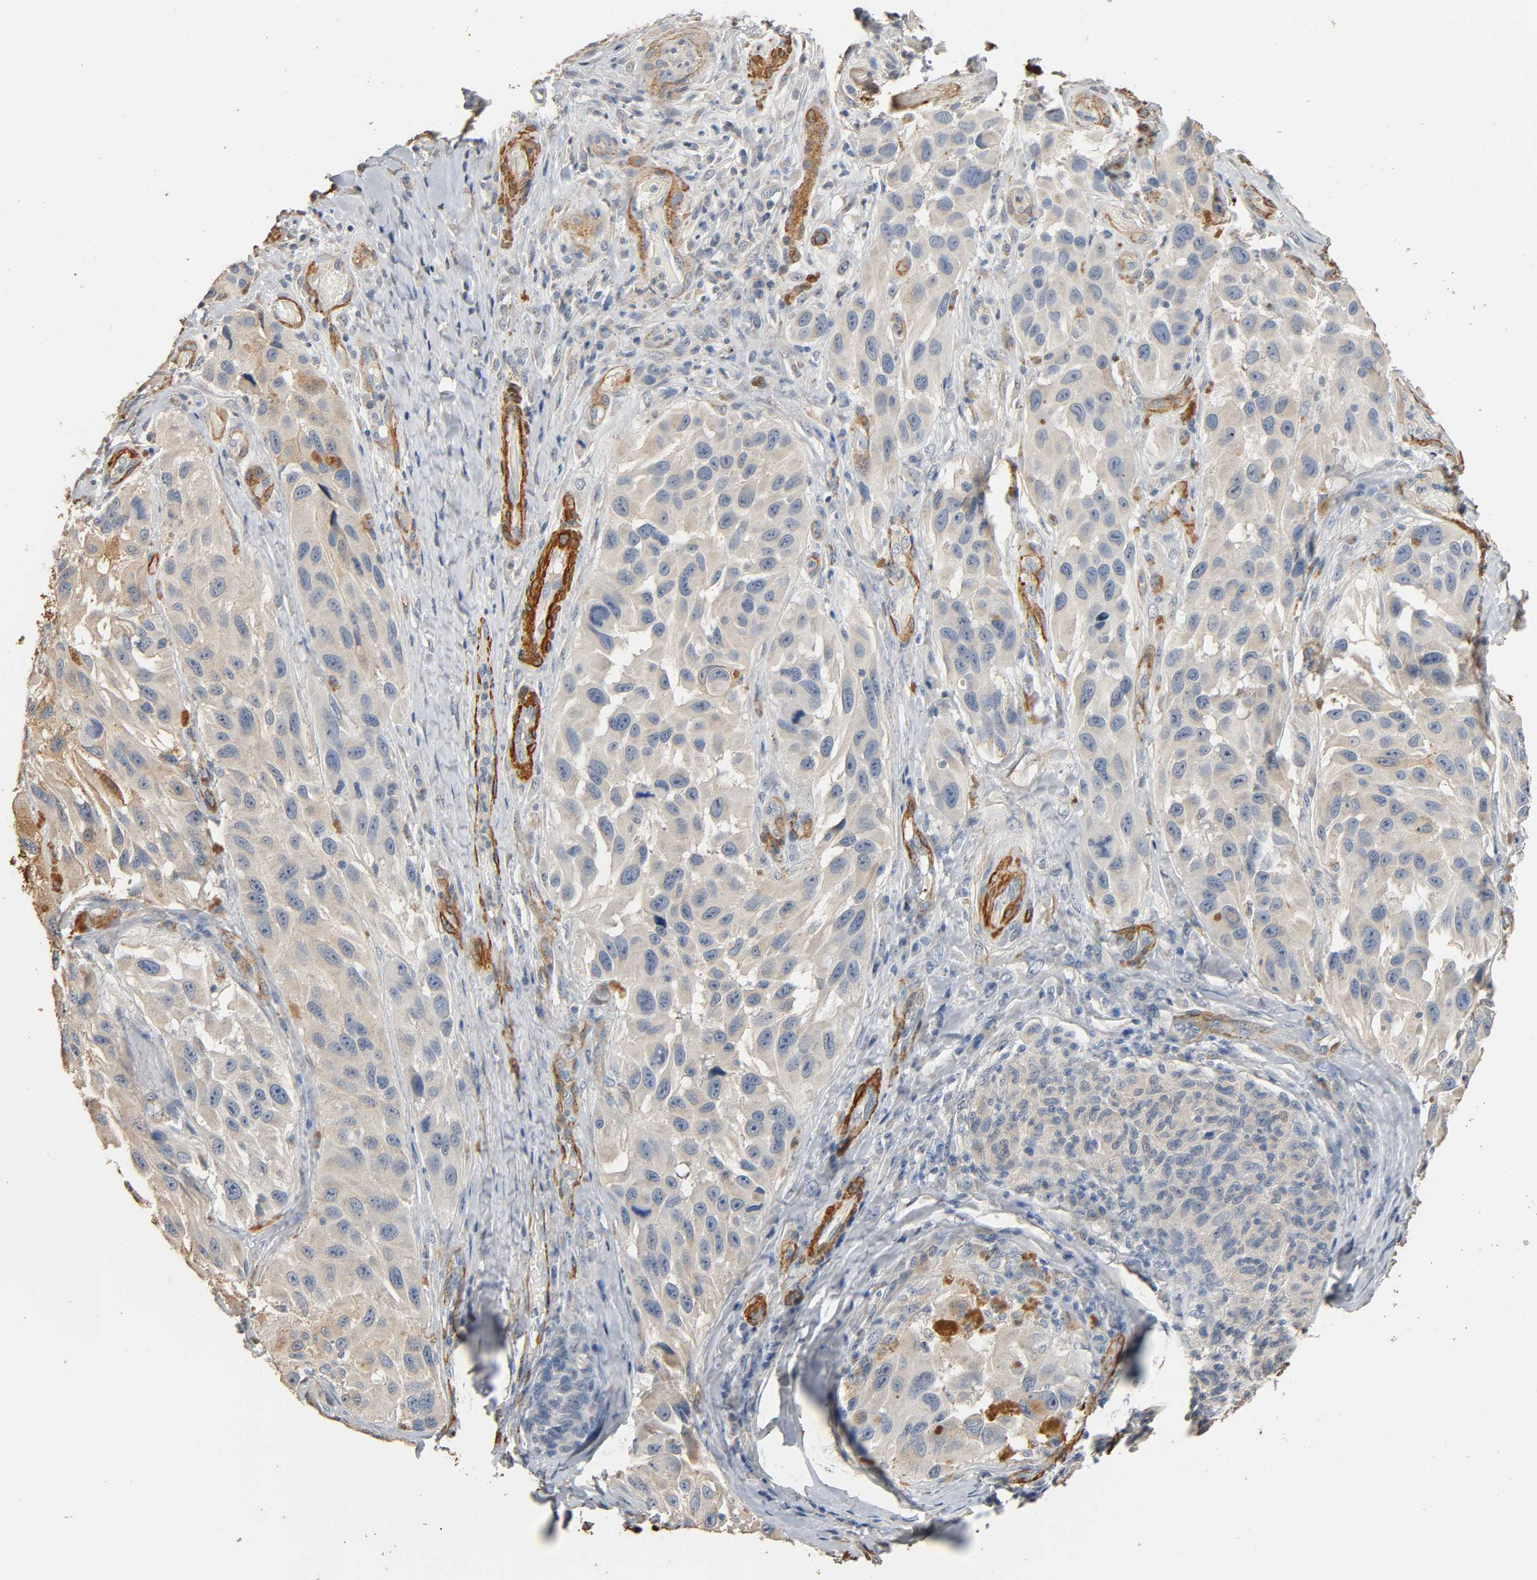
{"staining": {"intensity": "weak", "quantity": ">75%", "location": "cytoplasmic/membranous"}, "tissue": "melanoma", "cell_type": "Tumor cells", "image_type": "cancer", "snomed": [{"axis": "morphology", "description": "Malignant melanoma, NOS"}, {"axis": "topography", "description": "Skin"}], "caption": "Immunohistochemistry (IHC) image of malignant melanoma stained for a protein (brown), which displays low levels of weak cytoplasmic/membranous expression in approximately >75% of tumor cells.", "gene": "GSTA3", "patient": {"sex": "female", "age": 73}}